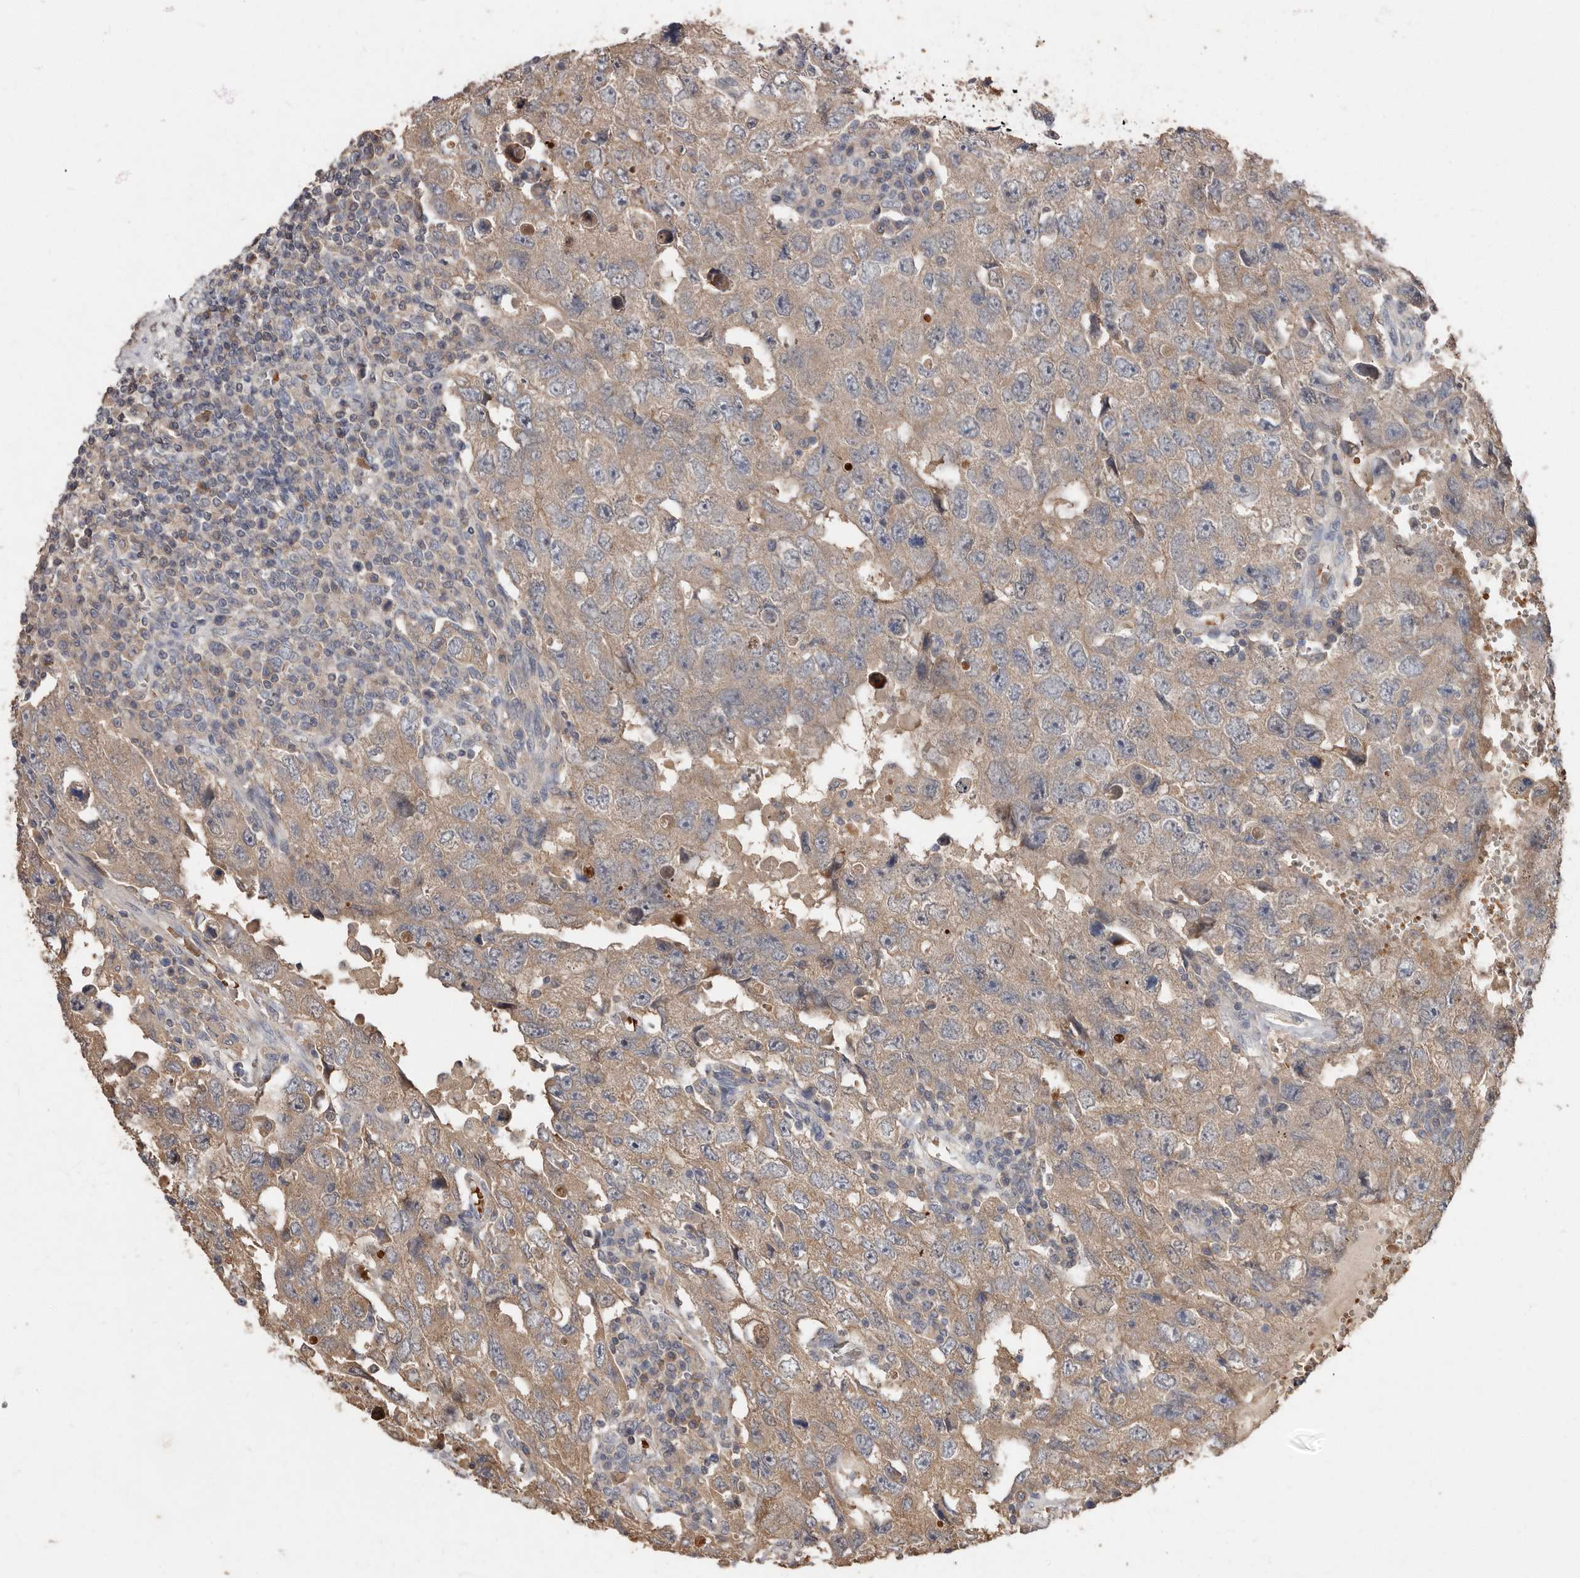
{"staining": {"intensity": "weak", "quantity": ">75%", "location": "cytoplasmic/membranous"}, "tissue": "testis cancer", "cell_type": "Tumor cells", "image_type": "cancer", "snomed": [{"axis": "morphology", "description": "Carcinoma, Embryonal, NOS"}, {"axis": "topography", "description": "Testis"}], "caption": "Protein staining of testis cancer tissue reveals weak cytoplasmic/membranous staining in approximately >75% of tumor cells.", "gene": "KIF26B", "patient": {"sex": "male", "age": 26}}